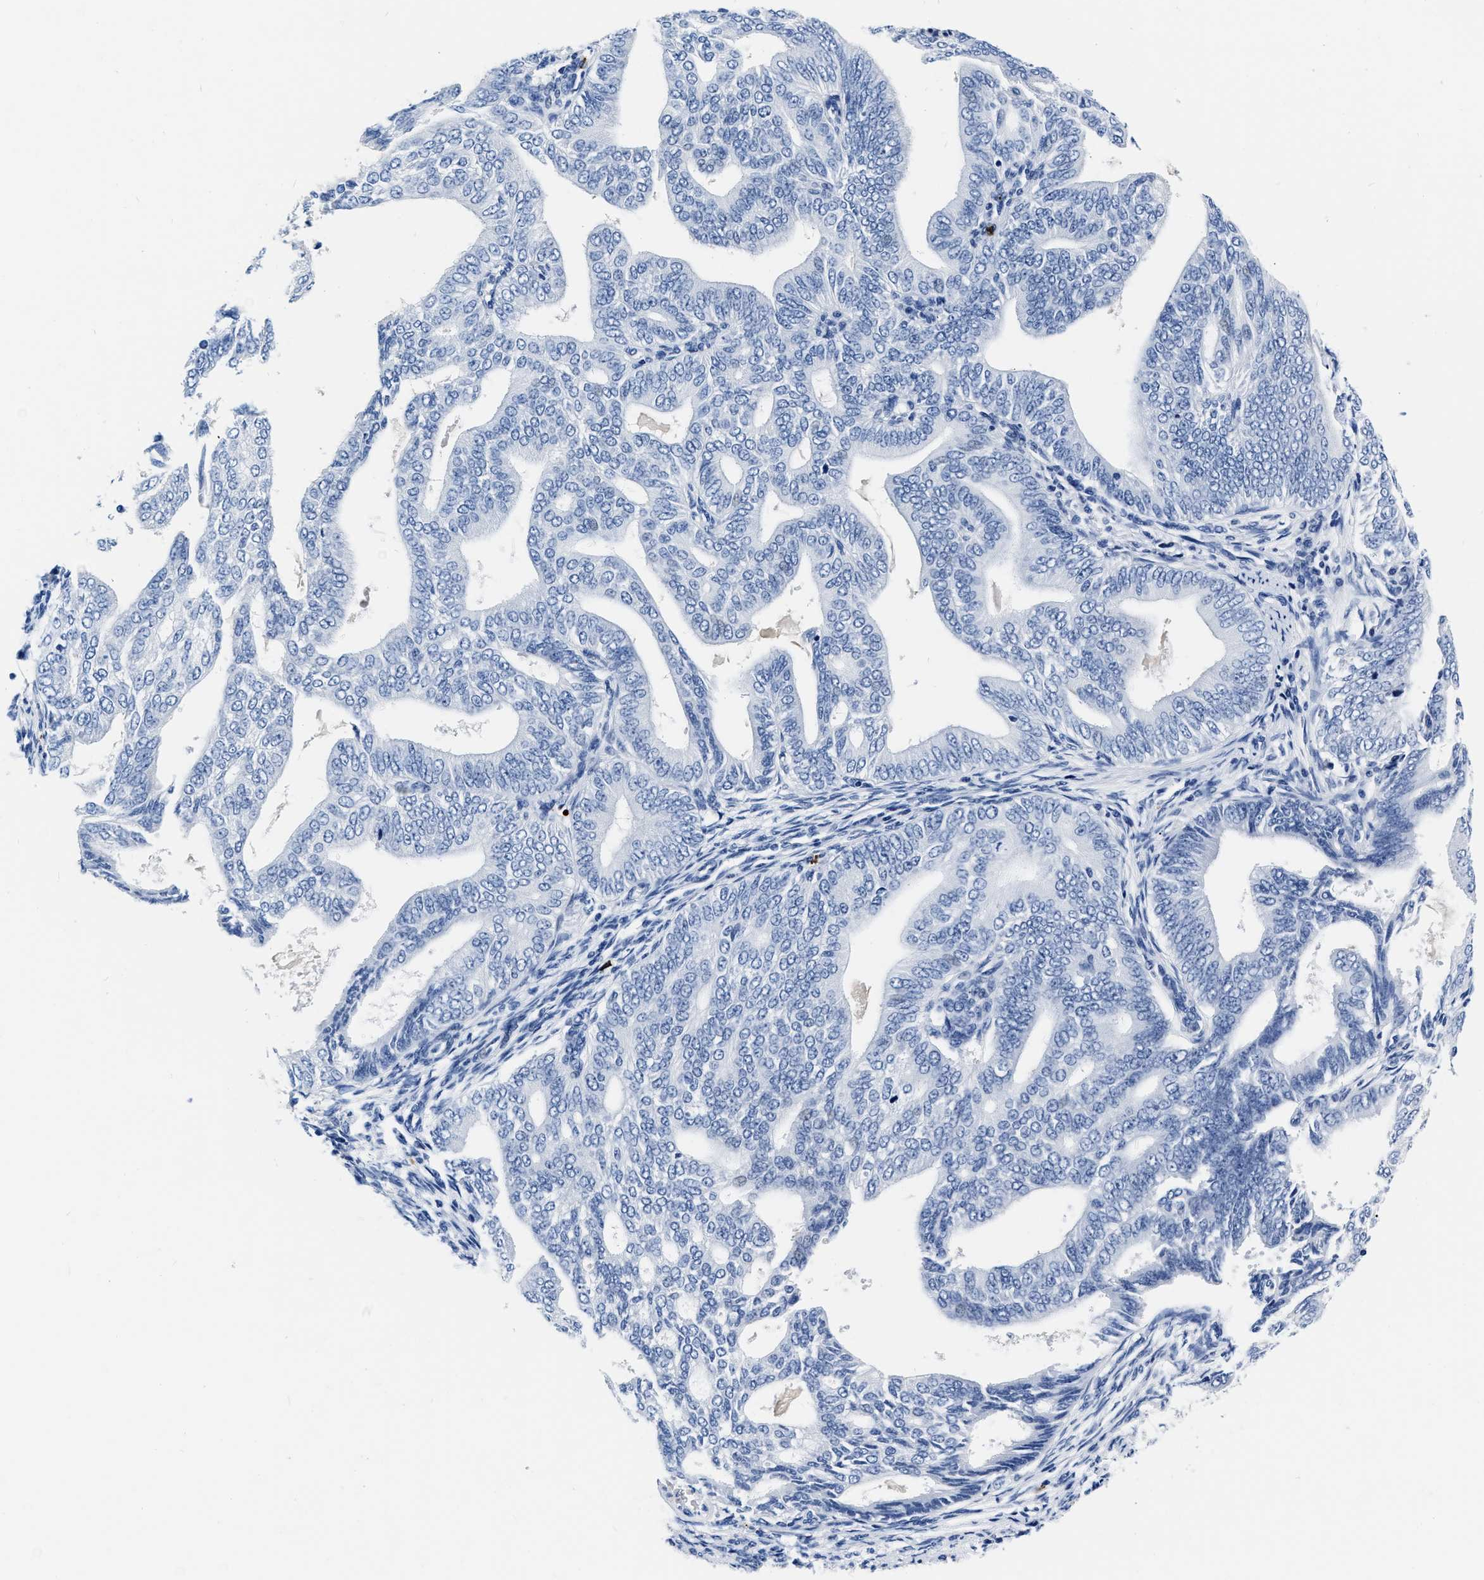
{"staining": {"intensity": "negative", "quantity": "none", "location": "none"}, "tissue": "endometrial cancer", "cell_type": "Tumor cells", "image_type": "cancer", "snomed": [{"axis": "morphology", "description": "Adenocarcinoma, NOS"}, {"axis": "topography", "description": "Endometrium"}], "caption": "Immunohistochemistry histopathology image of neoplastic tissue: human endometrial adenocarcinoma stained with DAB (3,3'-diaminobenzidine) reveals no significant protein positivity in tumor cells.", "gene": "CER1", "patient": {"sex": "female", "age": 58}}